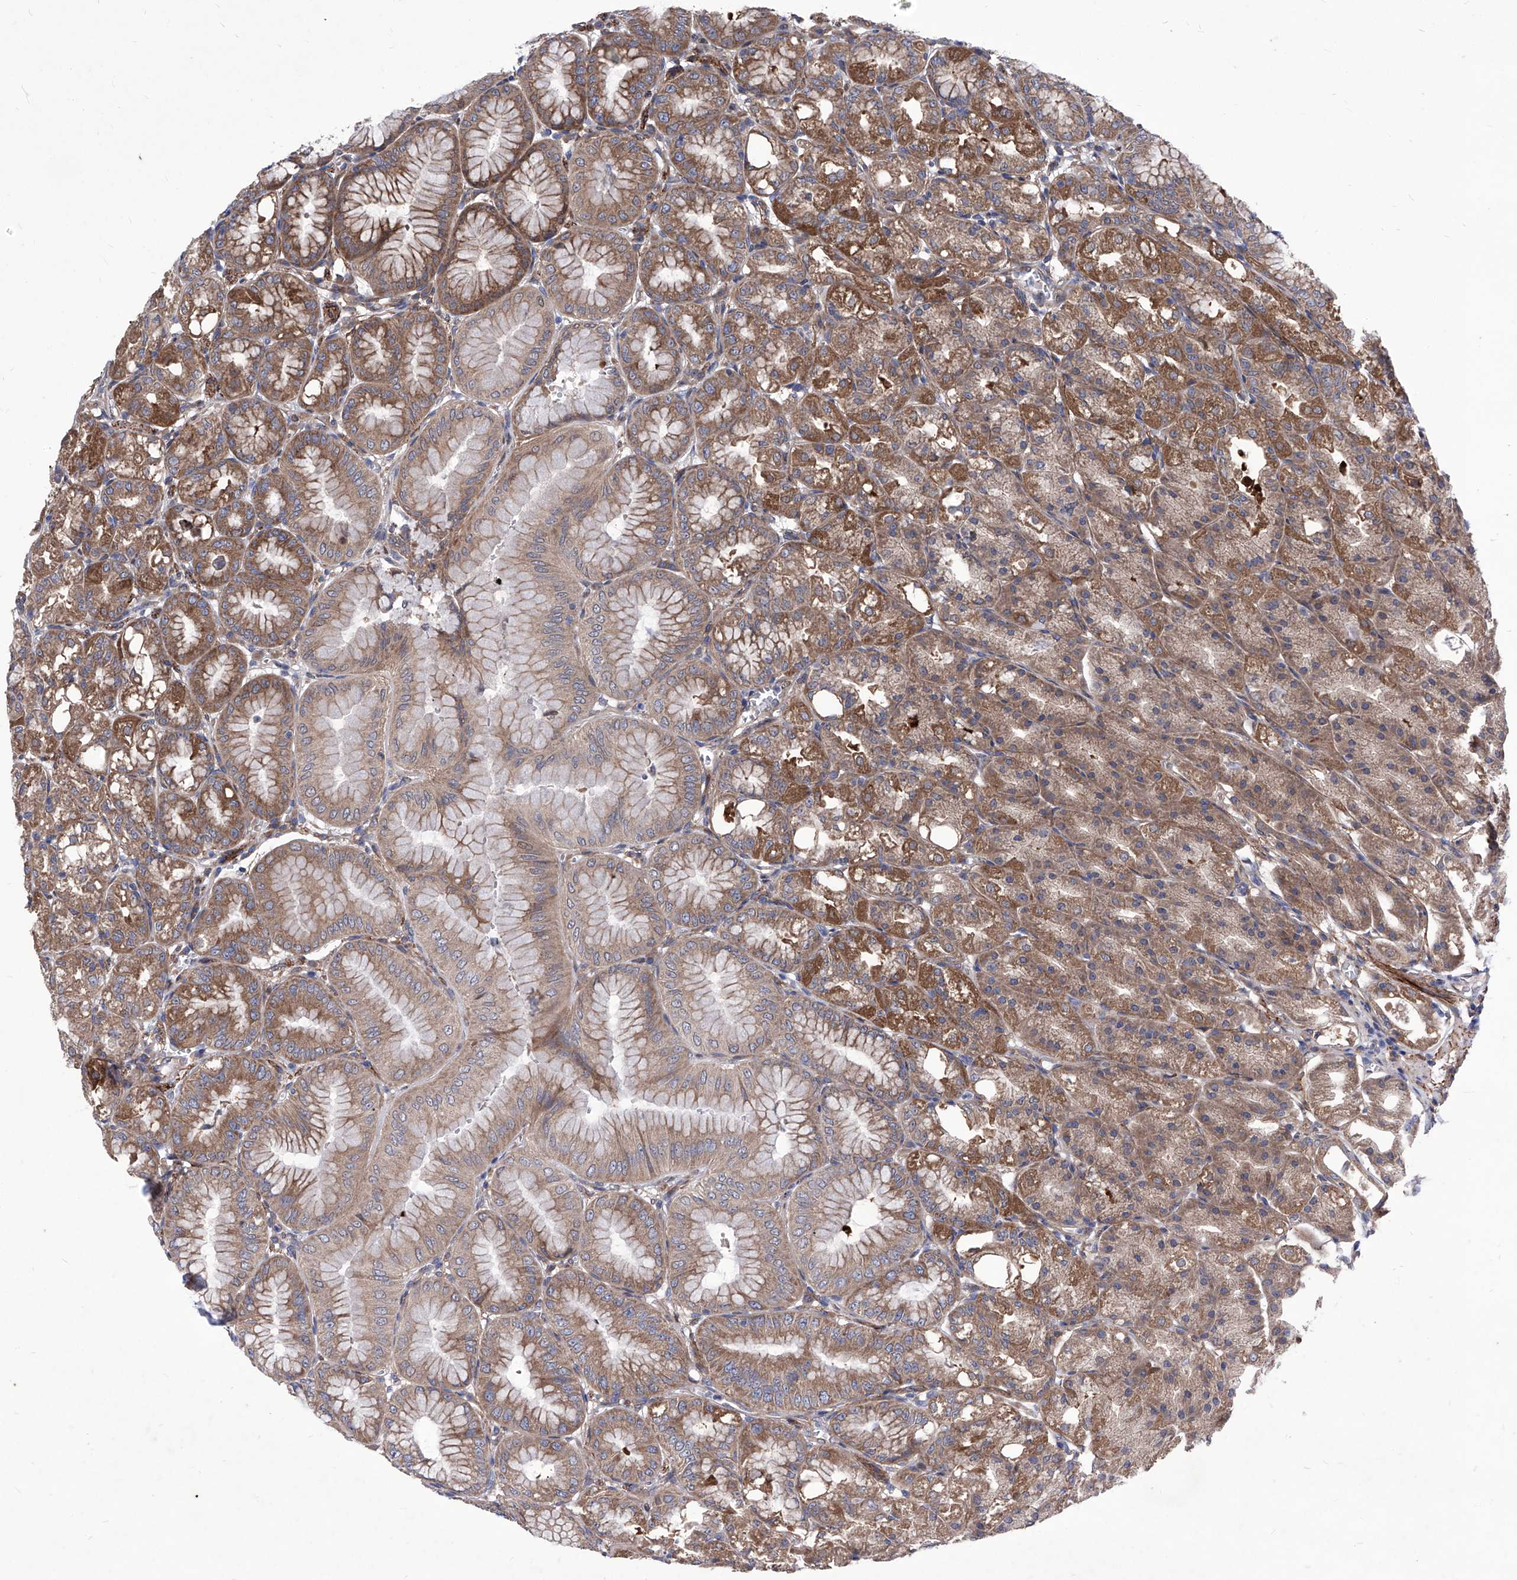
{"staining": {"intensity": "strong", "quantity": ">75%", "location": "cytoplasmic/membranous,nuclear"}, "tissue": "stomach", "cell_type": "Glandular cells", "image_type": "normal", "snomed": [{"axis": "morphology", "description": "Normal tissue, NOS"}, {"axis": "topography", "description": "Stomach, lower"}], "caption": "Glandular cells demonstrate high levels of strong cytoplasmic/membranous,nuclear staining in about >75% of cells in benign stomach.", "gene": "KTI12", "patient": {"sex": "male", "age": 71}}